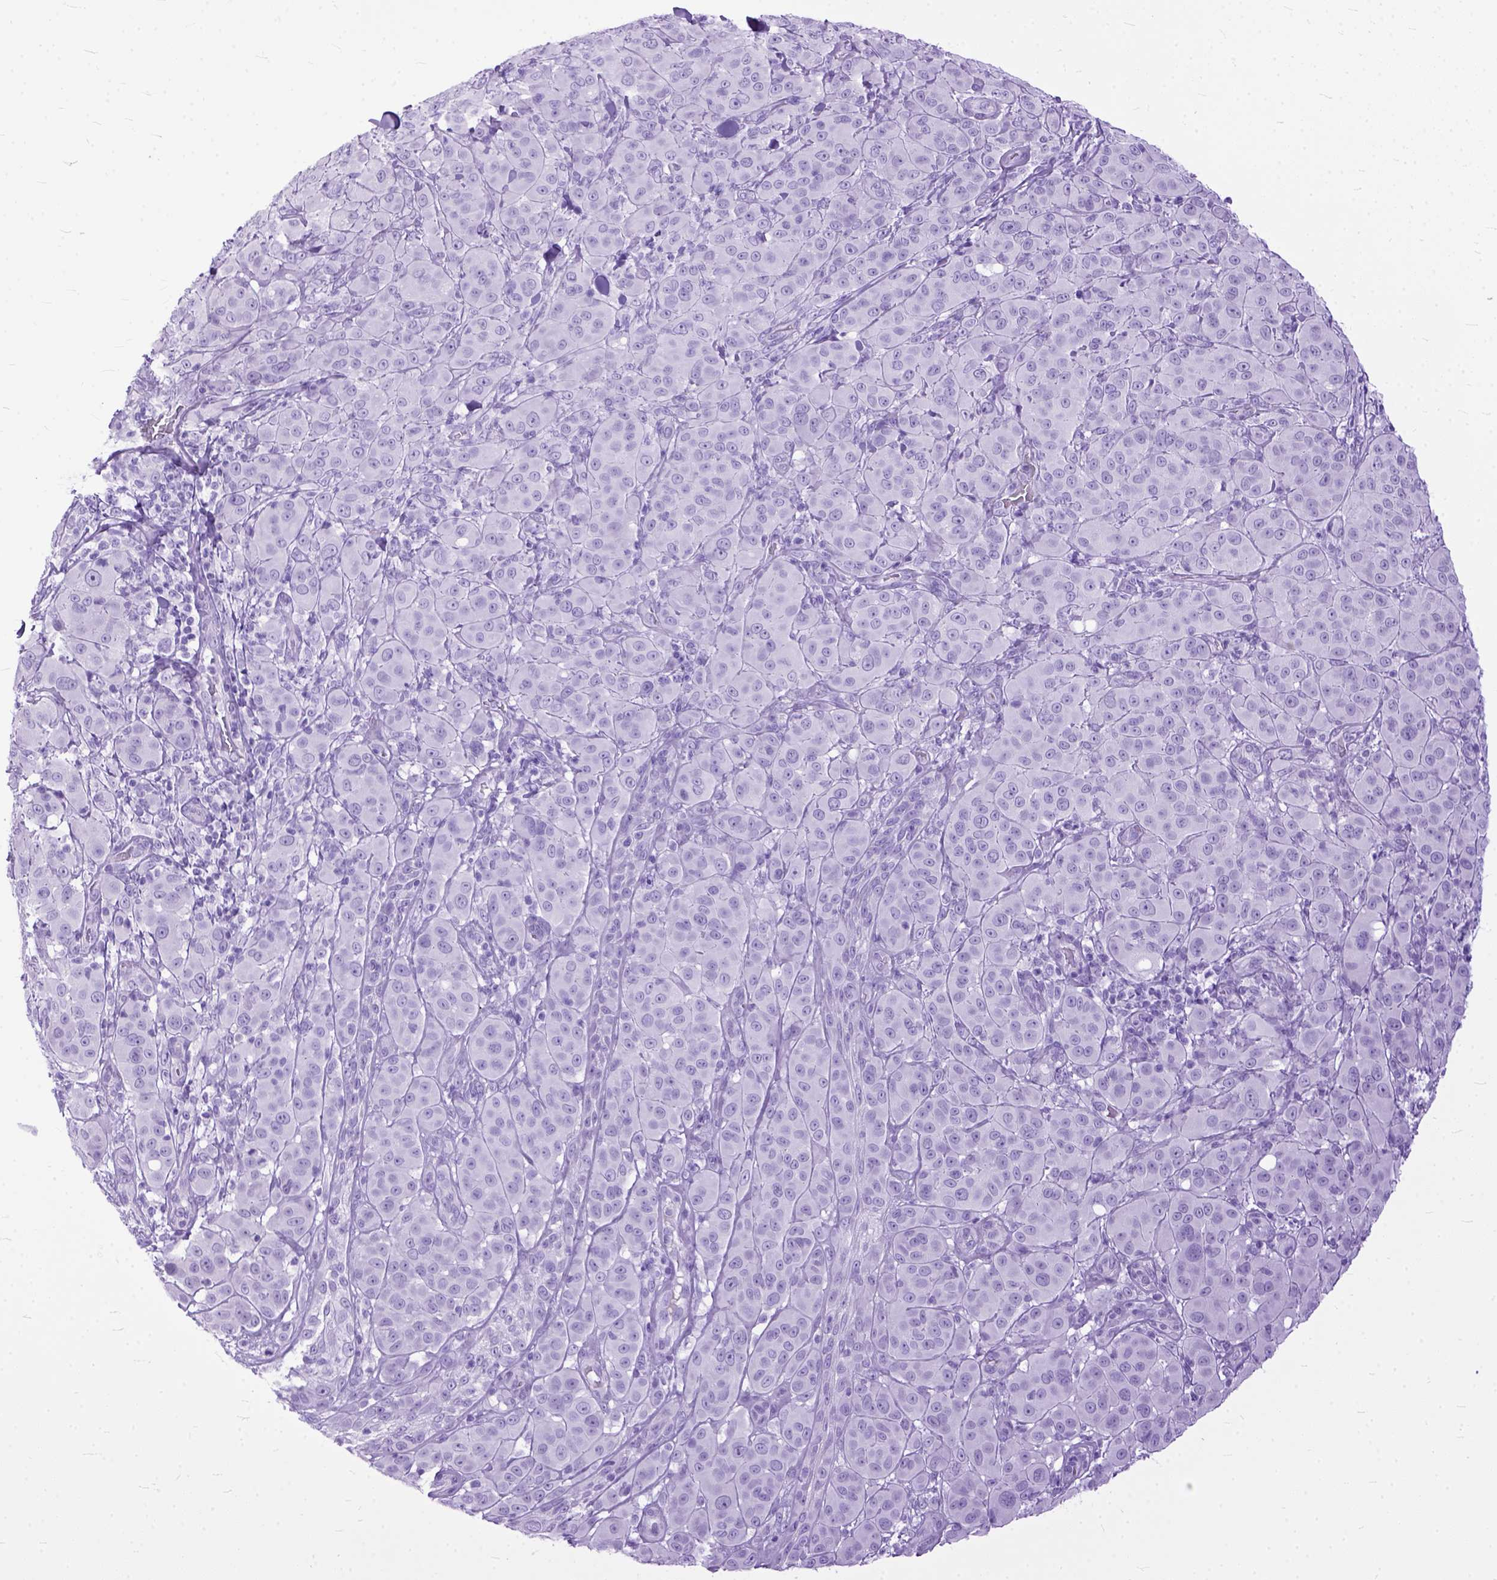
{"staining": {"intensity": "negative", "quantity": "none", "location": "none"}, "tissue": "melanoma", "cell_type": "Tumor cells", "image_type": "cancer", "snomed": [{"axis": "morphology", "description": "Malignant melanoma, NOS"}, {"axis": "topography", "description": "Skin"}], "caption": "Immunohistochemistry (IHC) of human melanoma shows no staining in tumor cells.", "gene": "GNGT1", "patient": {"sex": "female", "age": 87}}